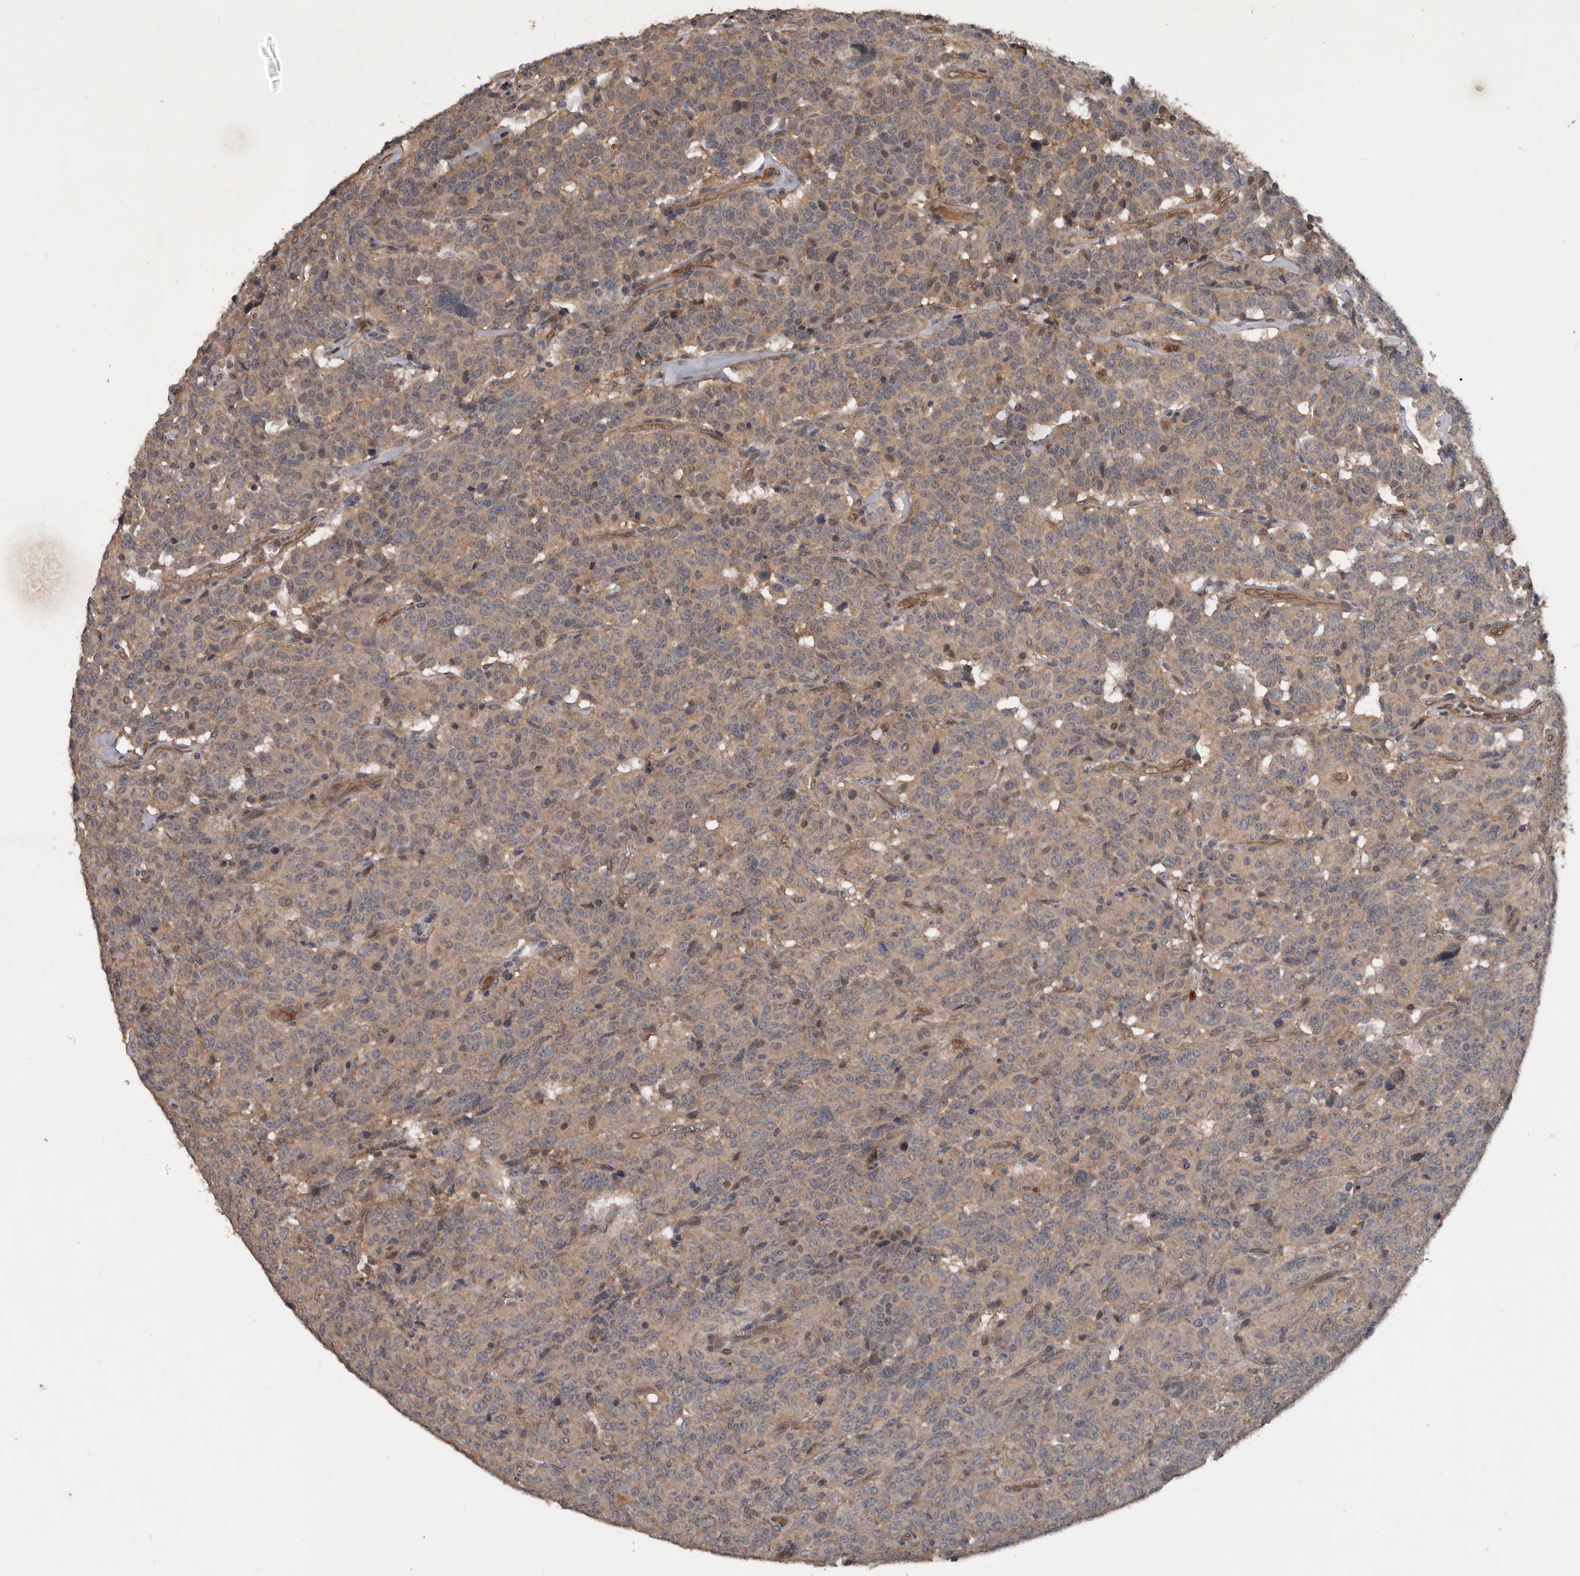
{"staining": {"intensity": "weak", "quantity": ">75%", "location": "cytoplasmic/membranous"}, "tissue": "carcinoid", "cell_type": "Tumor cells", "image_type": "cancer", "snomed": [{"axis": "morphology", "description": "Carcinoid, malignant, NOS"}, {"axis": "topography", "description": "Lung"}], "caption": "This image exhibits immunohistochemistry (IHC) staining of human carcinoid (malignant), with low weak cytoplasmic/membranous positivity in approximately >75% of tumor cells.", "gene": "DNAJB4", "patient": {"sex": "female", "age": 46}}